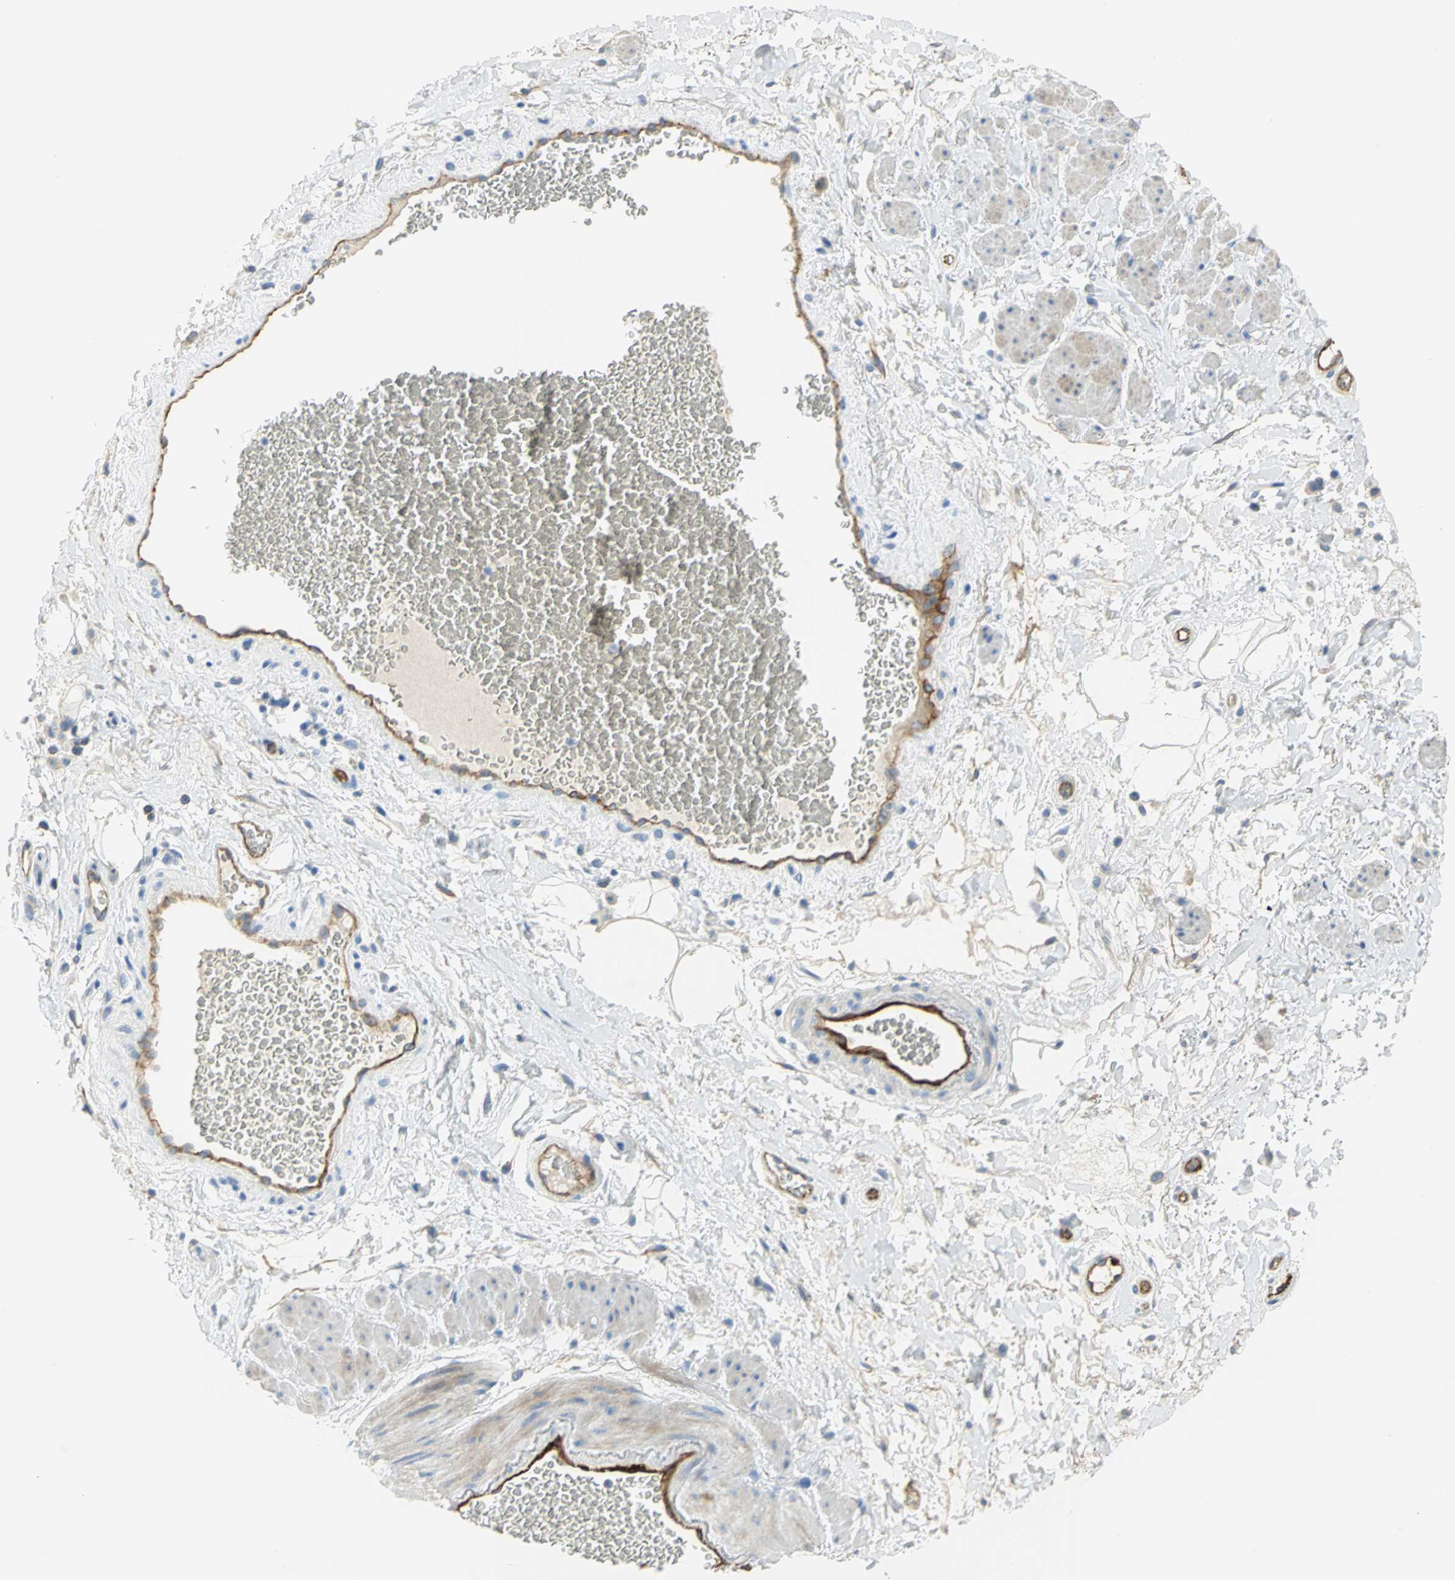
{"staining": {"intensity": "negative", "quantity": "none", "location": "none"}, "tissue": "adipose tissue", "cell_type": "Adipocytes", "image_type": "normal", "snomed": [{"axis": "morphology", "description": "Normal tissue, NOS"}, {"axis": "topography", "description": "Soft tissue"}, {"axis": "topography", "description": "Peripheral nerve tissue"}], "caption": "This is an immunohistochemistry photomicrograph of normal human adipose tissue. There is no expression in adipocytes.", "gene": "FLNB", "patient": {"sex": "female", "age": 71}}